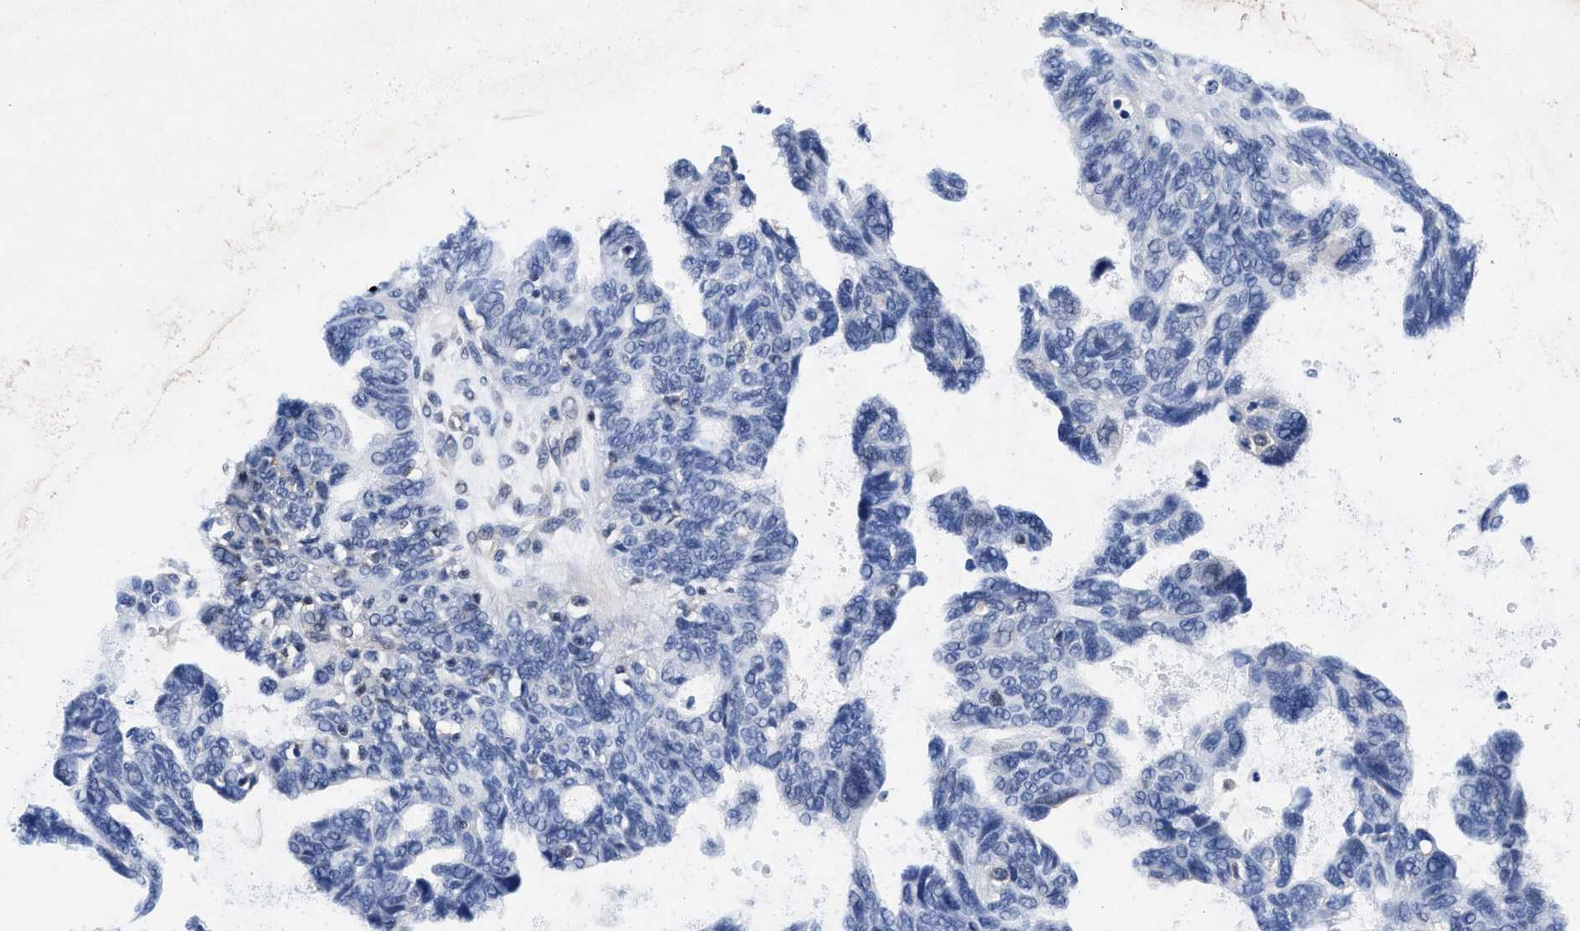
{"staining": {"intensity": "negative", "quantity": "none", "location": "none"}, "tissue": "ovarian cancer", "cell_type": "Tumor cells", "image_type": "cancer", "snomed": [{"axis": "morphology", "description": "Cystadenocarcinoma, serous, NOS"}, {"axis": "topography", "description": "Ovary"}], "caption": "Protein analysis of ovarian cancer (serous cystadenocarcinoma) displays no significant staining in tumor cells.", "gene": "ACLY", "patient": {"sex": "female", "age": 79}}